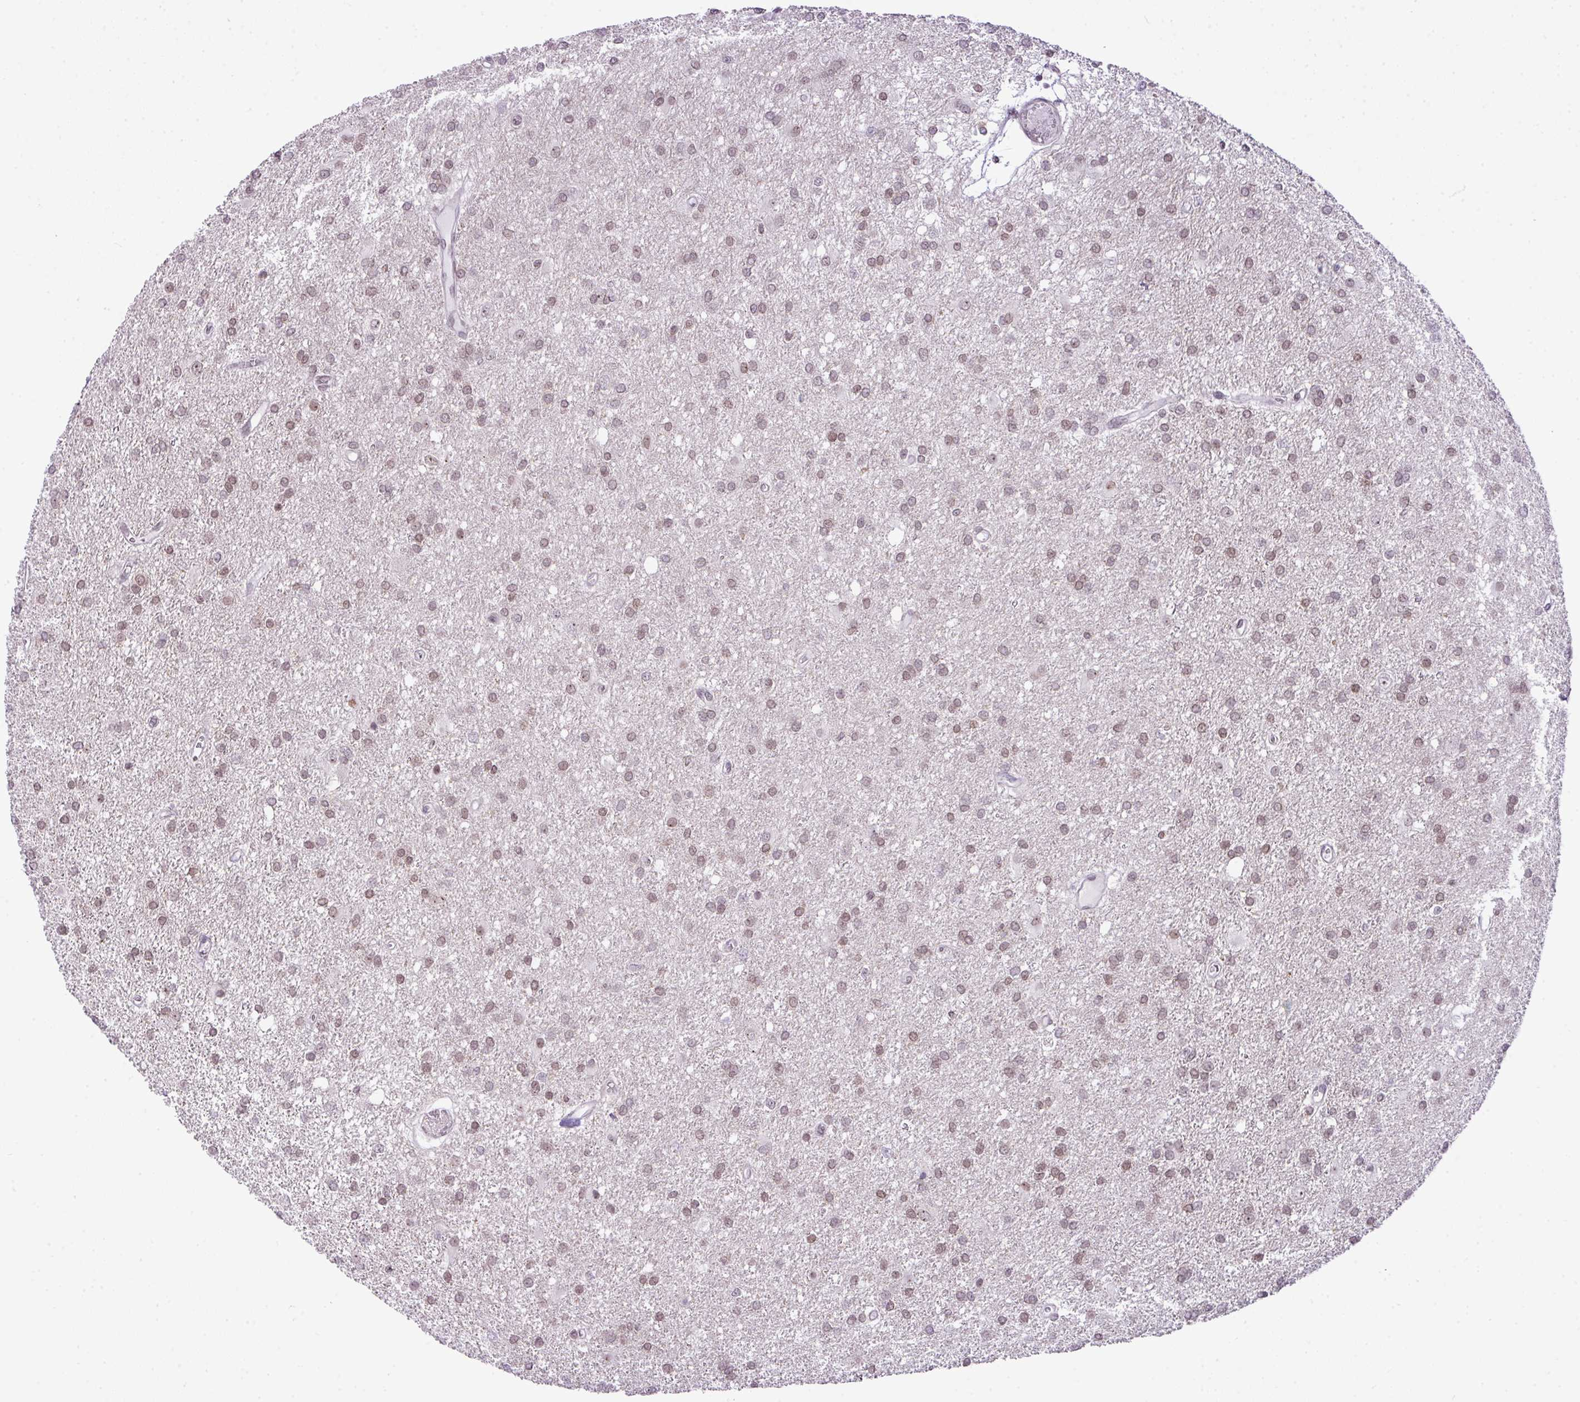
{"staining": {"intensity": "weak", "quantity": ">75%", "location": "nuclear"}, "tissue": "glioma", "cell_type": "Tumor cells", "image_type": "cancer", "snomed": [{"axis": "morphology", "description": "Glioma, malignant, High grade"}, {"axis": "topography", "description": "Brain"}], "caption": "Protein expression analysis of human malignant glioma (high-grade) reveals weak nuclear expression in approximately >75% of tumor cells.", "gene": "CCDC137", "patient": {"sex": "female", "age": 50}}